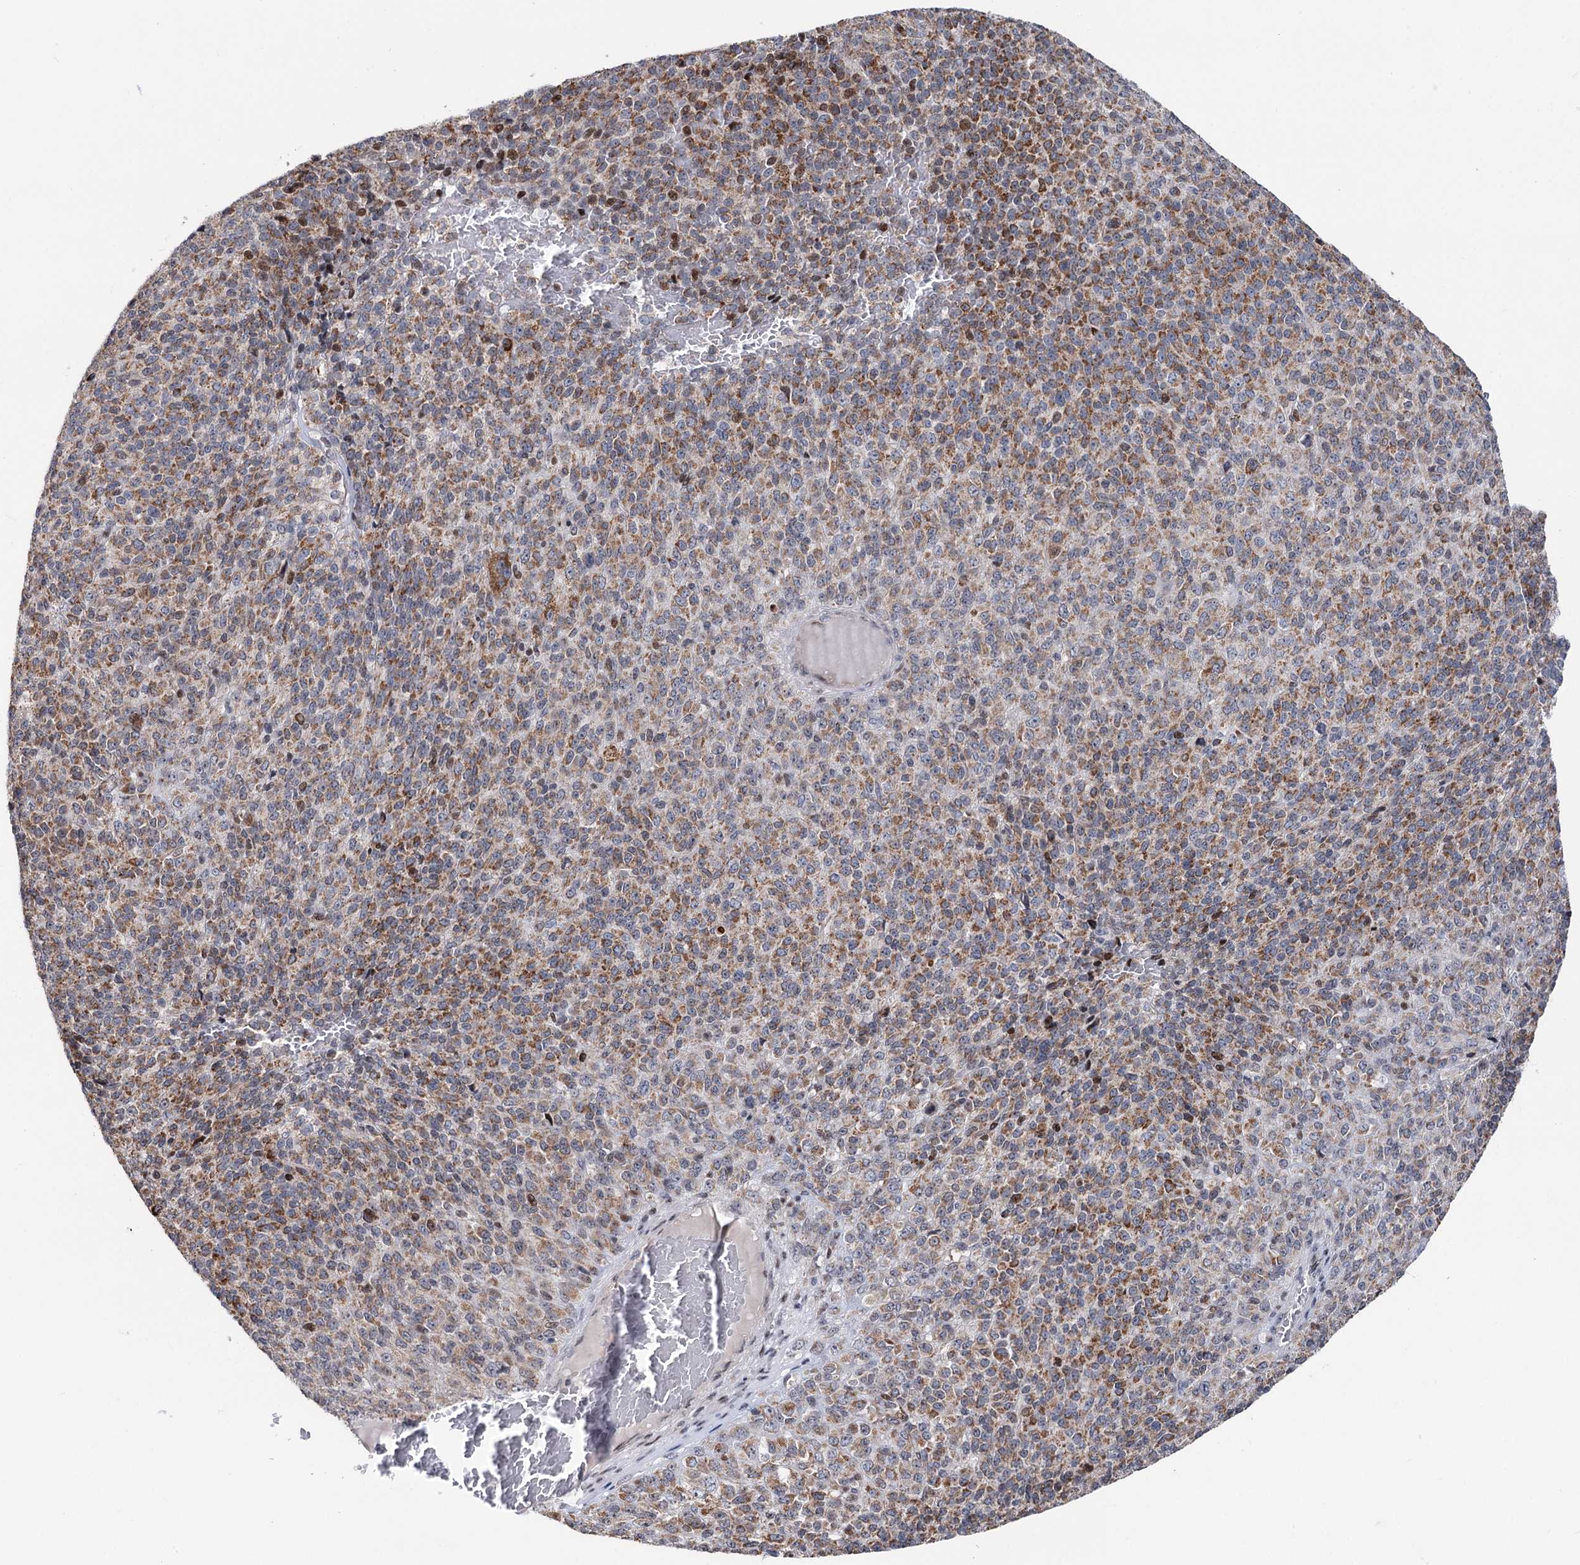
{"staining": {"intensity": "moderate", "quantity": ">75%", "location": "cytoplasmic/membranous,nuclear"}, "tissue": "melanoma", "cell_type": "Tumor cells", "image_type": "cancer", "snomed": [{"axis": "morphology", "description": "Malignant melanoma, Metastatic site"}, {"axis": "topography", "description": "Brain"}], "caption": "Immunohistochemical staining of malignant melanoma (metastatic site) displays medium levels of moderate cytoplasmic/membranous and nuclear expression in about >75% of tumor cells.", "gene": "PTGR1", "patient": {"sex": "female", "age": 56}}